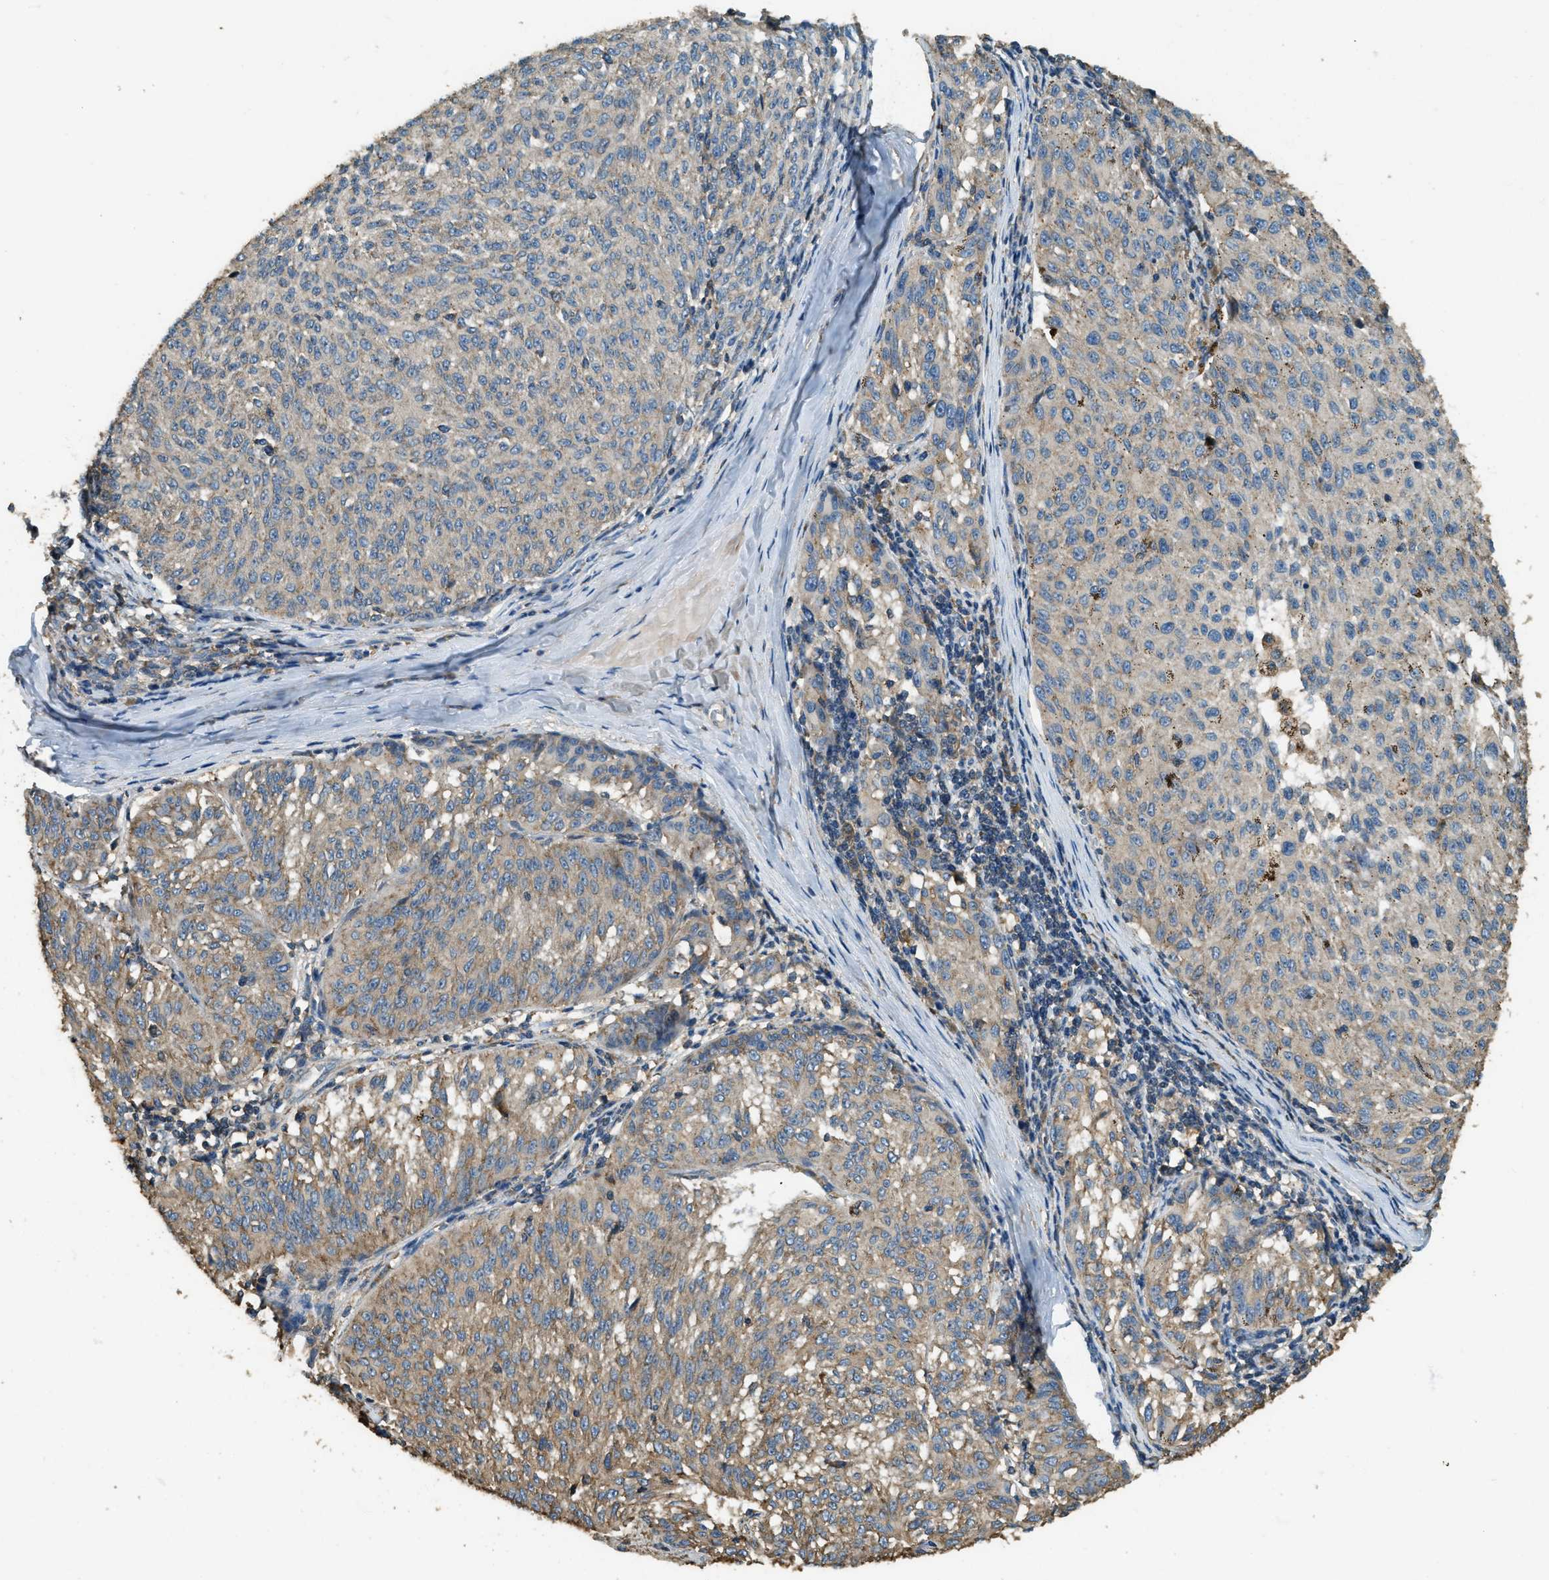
{"staining": {"intensity": "weak", "quantity": ">75%", "location": "cytoplasmic/membranous"}, "tissue": "melanoma", "cell_type": "Tumor cells", "image_type": "cancer", "snomed": [{"axis": "morphology", "description": "Malignant melanoma, NOS"}, {"axis": "topography", "description": "Skin"}], "caption": "This micrograph demonstrates melanoma stained with immunohistochemistry (IHC) to label a protein in brown. The cytoplasmic/membranous of tumor cells show weak positivity for the protein. Nuclei are counter-stained blue.", "gene": "ERGIC1", "patient": {"sex": "female", "age": 72}}